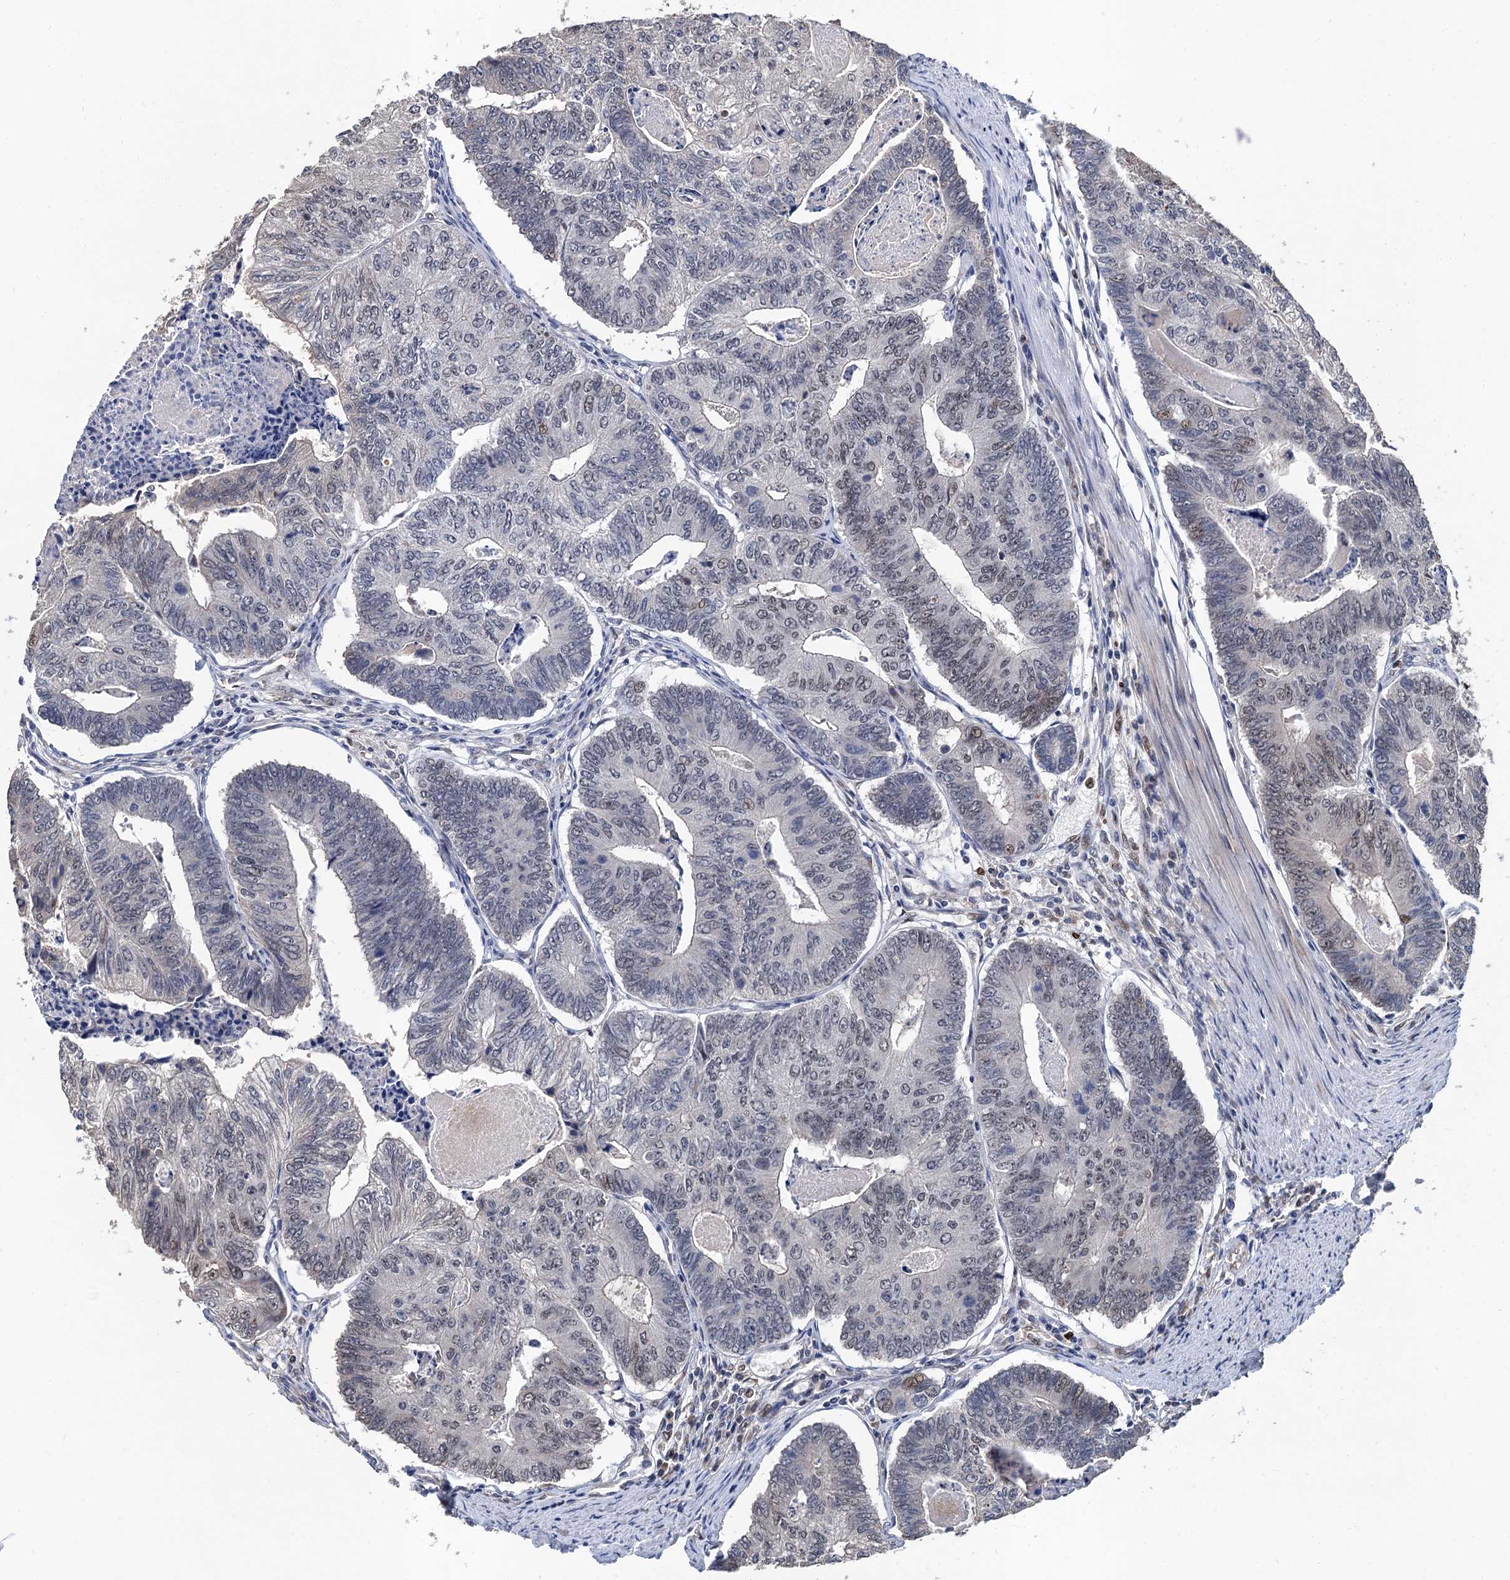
{"staining": {"intensity": "weak", "quantity": "<25%", "location": "nuclear"}, "tissue": "colorectal cancer", "cell_type": "Tumor cells", "image_type": "cancer", "snomed": [{"axis": "morphology", "description": "Adenocarcinoma, NOS"}, {"axis": "topography", "description": "Colon"}], "caption": "This is a histopathology image of immunohistochemistry (IHC) staining of colorectal cancer (adenocarcinoma), which shows no expression in tumor cells.", "gene": "TSEN34", "patient": {"sex": "female", "age": 67}}